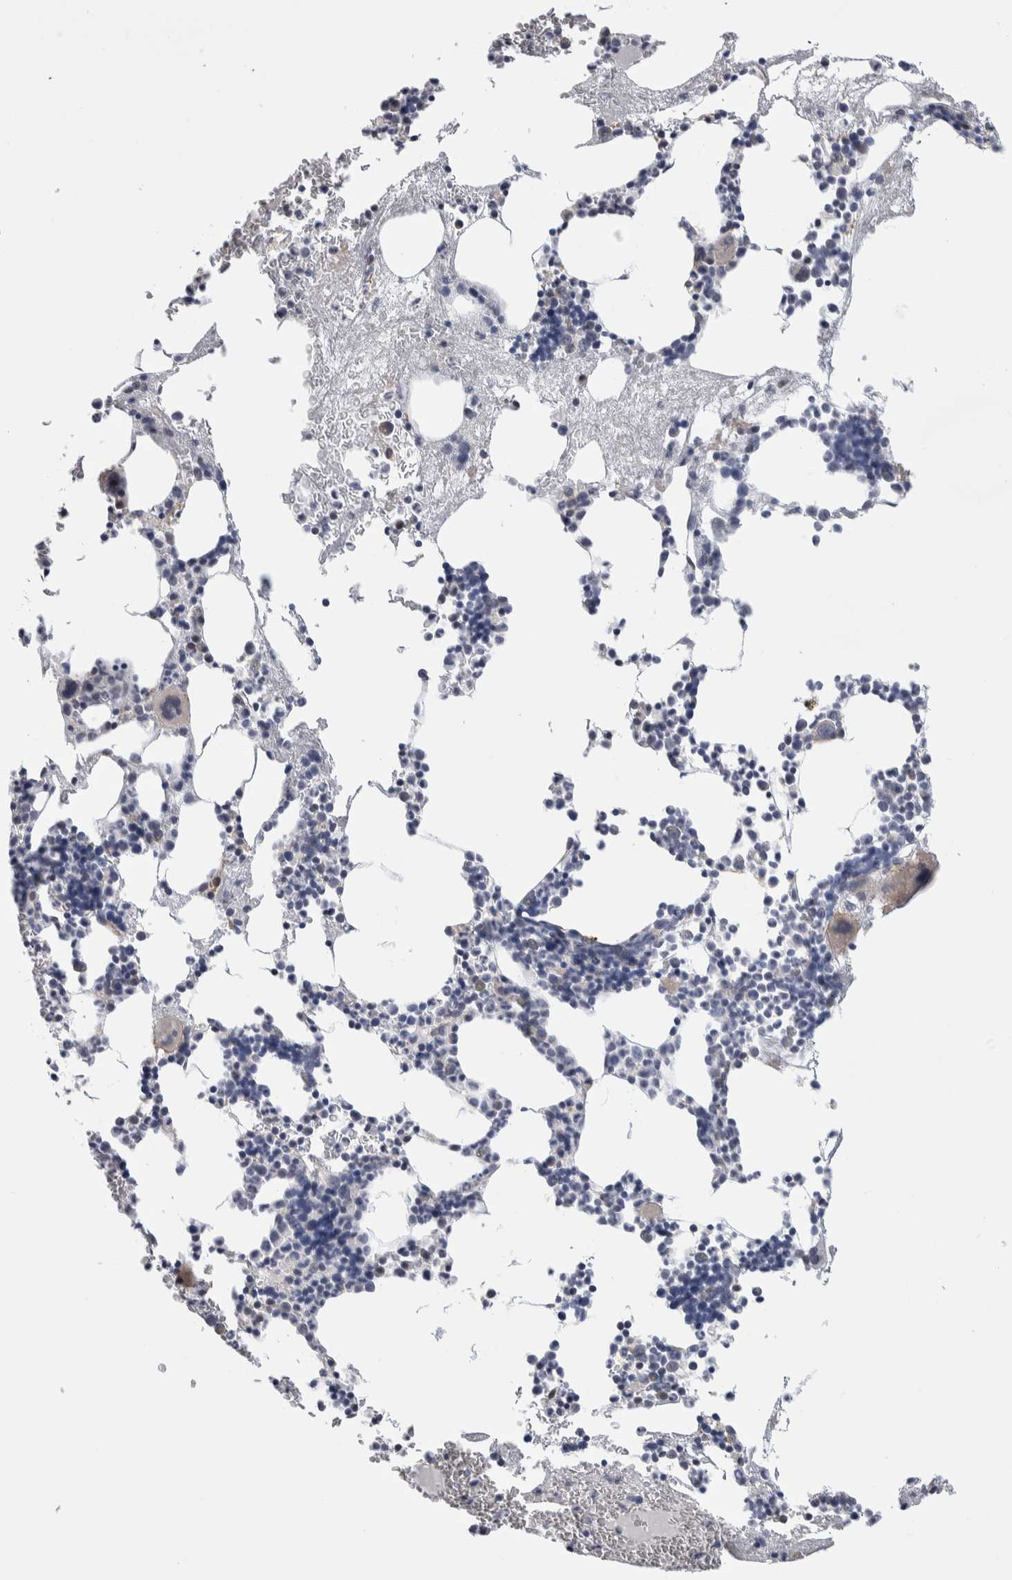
{"staining": {"intensity": "weak", "quantity": "<25%", "location": "nuclear"}, "tissue": "bone marrow", "cell_type": "Hematopoietic cells", "image_type": "normal", "snomed": [{"axis": "morphology", "description": "Normal tissue, NOS"}, {"axis": "morphology", "description": "Inflammation, NOS"}, {"axis": "topography", "description": "Bone marrow"}], "caption": "Immunohistochemistry (IHC) of unremarkable bone marrow shows no staining in hematopoietic cells.", "gene": "ZBTB49", "patient": {"sex": "female", "age": 67}}